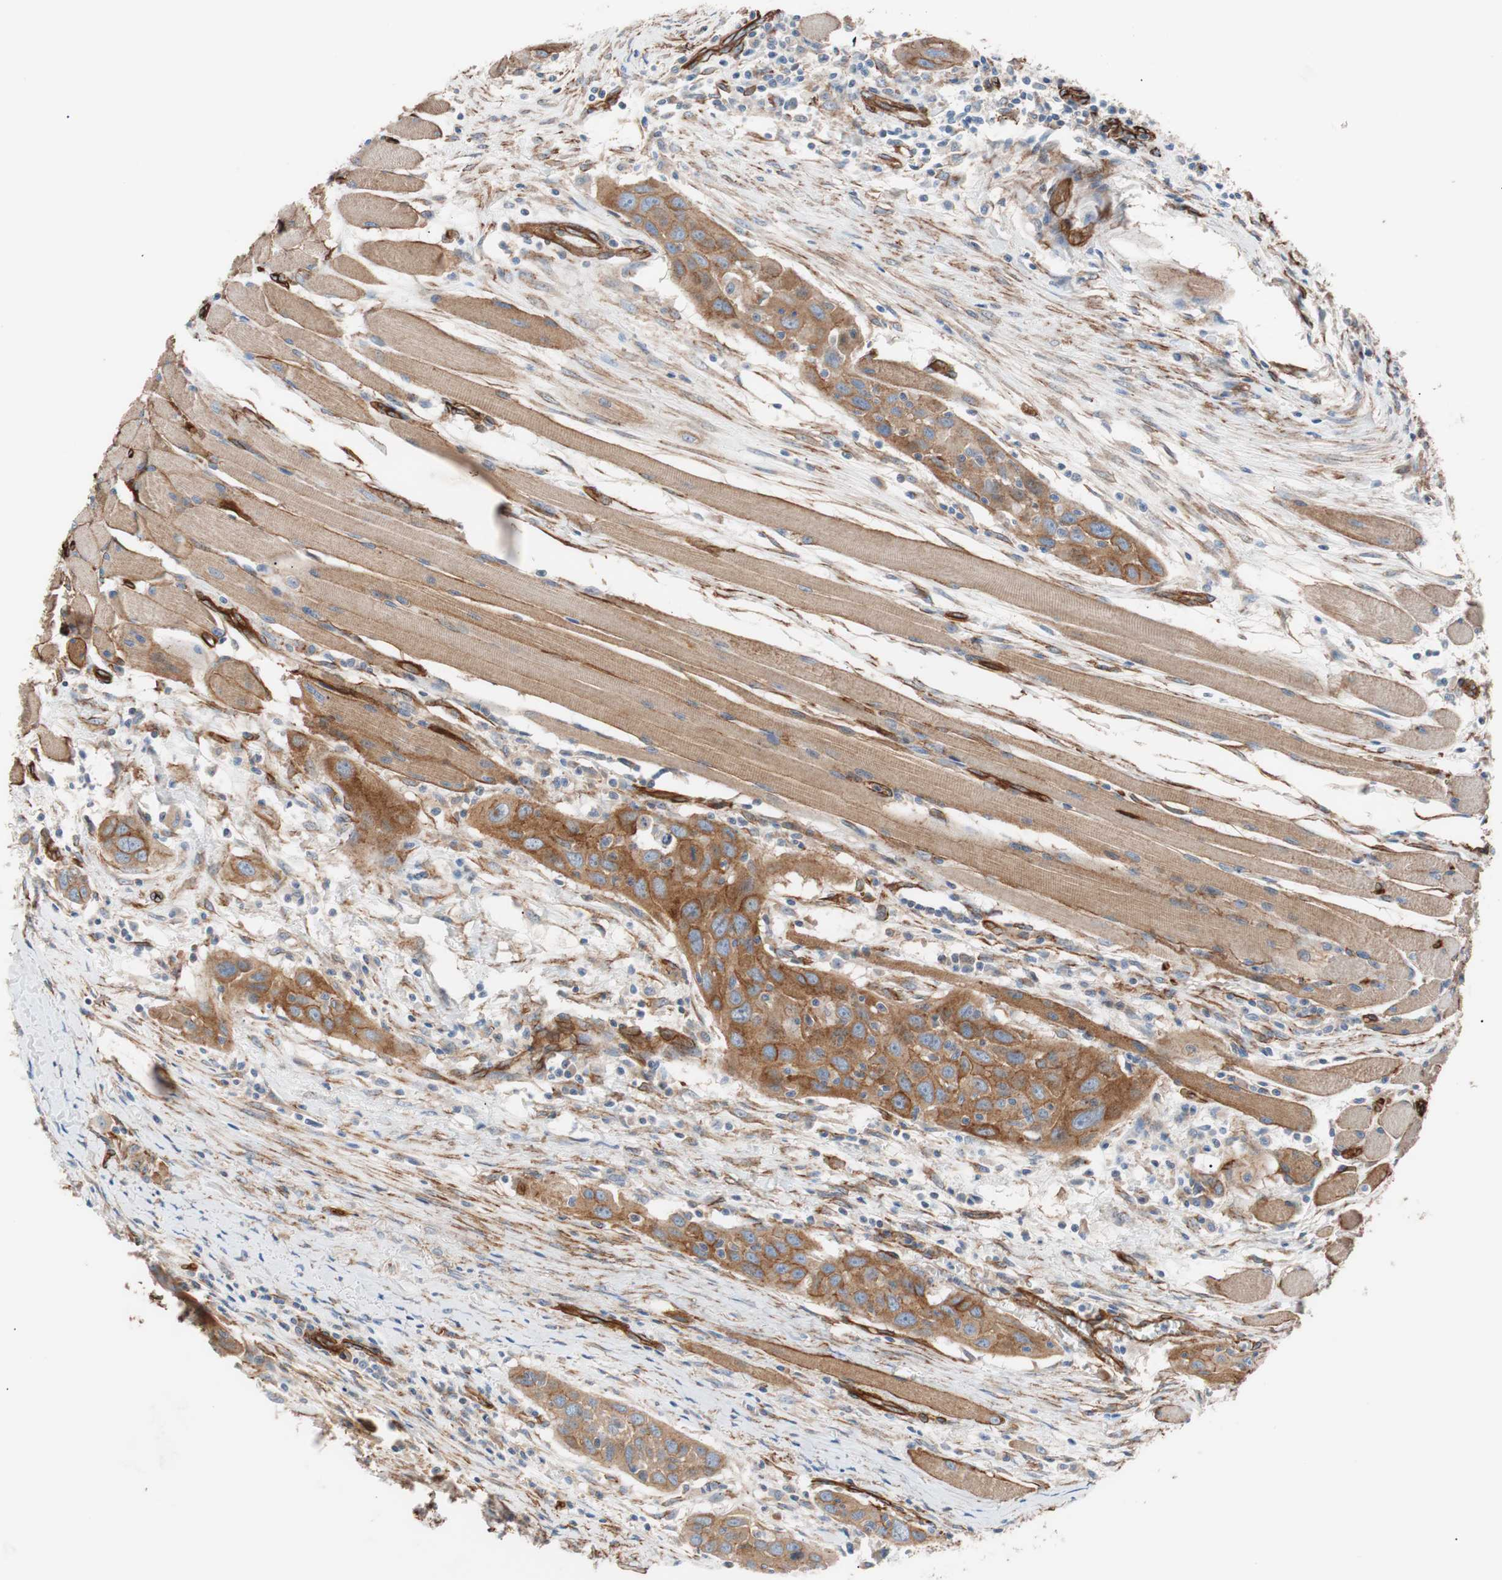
{"staining": {"intensity": "strong", "quantity": ">75%", "location": "cytoplasmic/membranous"}, "tissue": "head and neck cancer", "cell_type": "Tumor cells", "image_type": "cancer", "snomed": [{"axis": "morphology", "description": "Squamous cell carcinoma, NOS"}, {"axis": "topography", "description": "Oral tissue"}, {"axis": "topography", "description": "Head-Neck"}], "caption": "The immunohistochemical stain shows strong cytoplasmic/membranous positivity in tumor cells of head and neck cancer tissue. (Brightfield microscopy of DAB IHC at high magnification).", "gene": "SPINT1", "patient": {"sex": "female", "age": 50}}